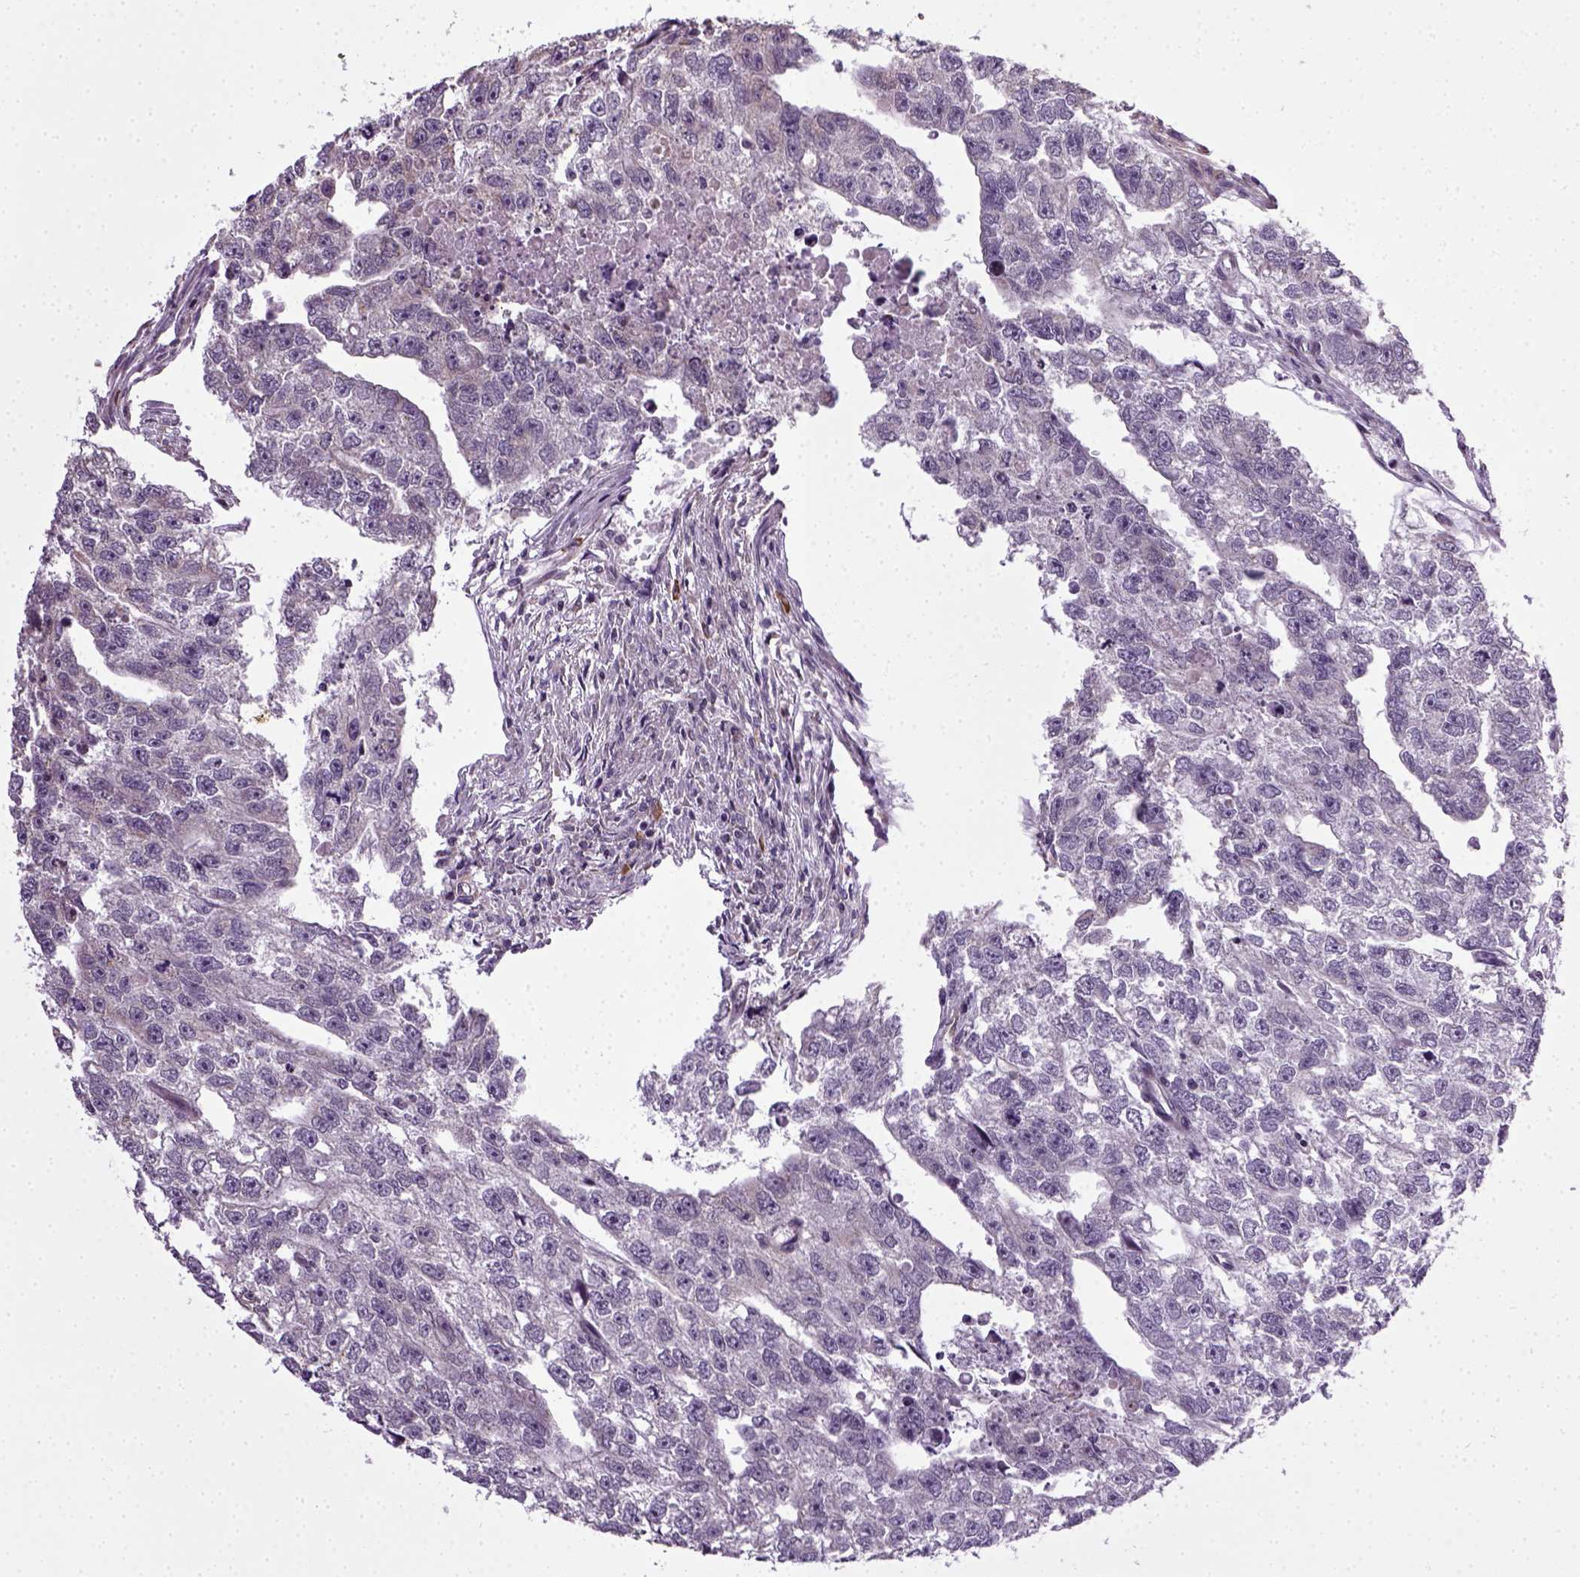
{"staining": {"intensity": "negative", "quantity": "none", "location": "none"}, "tissue": "testis cancer", "cell_type": "Tumor cells", "image_type": "cancer", "snomed": [{"axis": "morphology", "description": "Carcinoma, Embryonal, NOS"}, {"axis": "morphology", "description": "Teratoma, malignant, NOS"}, {"axis": "topography", "description": "Testis"}], "caption": "Immunohistochemistry (IHC) micrograph of neoplastic tissue: testis cancer (teratoma (malignant)) stained with DAB demonstrates no significant protein positivity in tumor cells.", "gene": "TPRG1", "patient": {"sex": "male", "age": 44}}